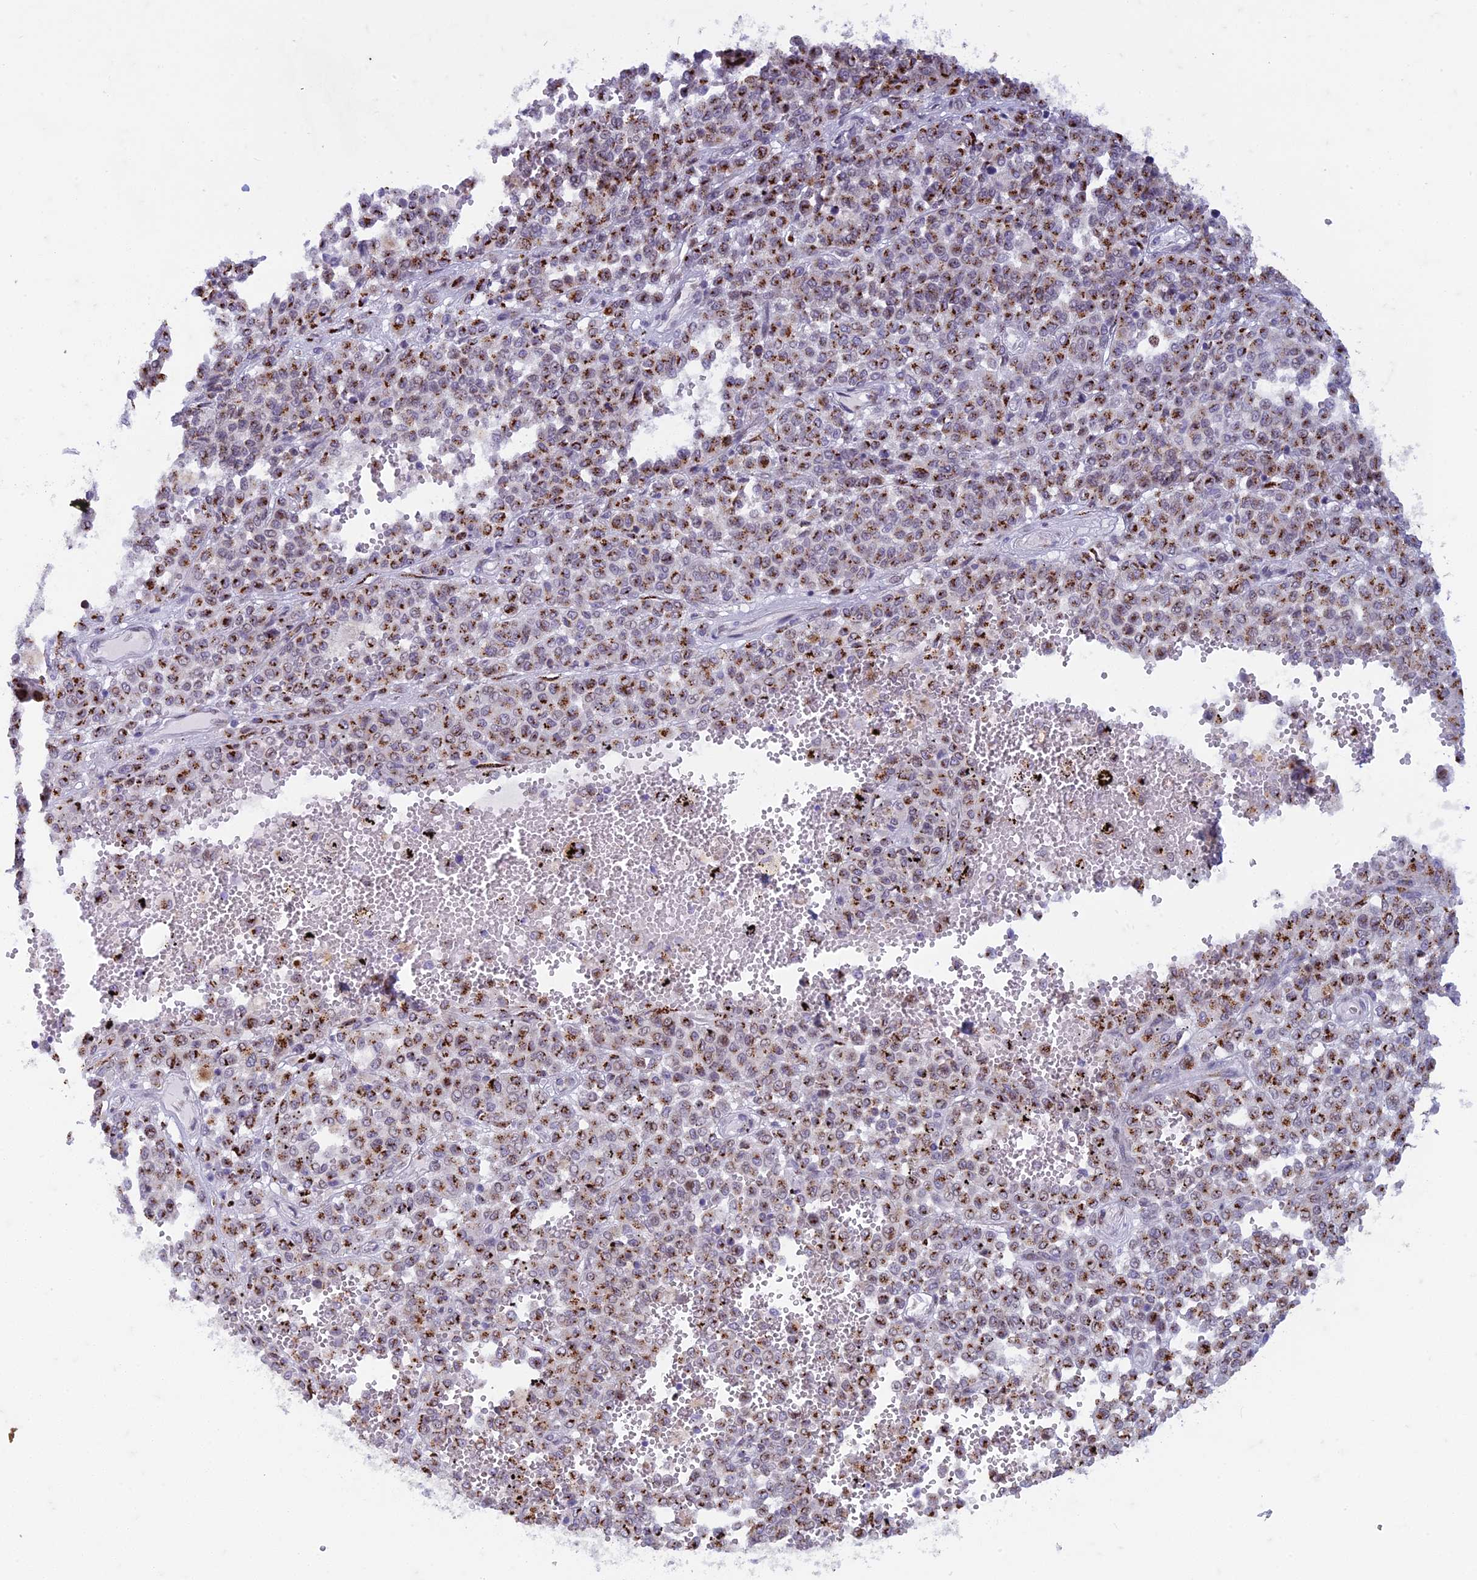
{"staining": {"intensity": "strong", "quantity": ">75%", "location": "cytoplasmic/membranous"}, "tissue": "melanoma", "cell_type": "Tumor cells", "image_type": "cancer", "snomed": [{"axis": "morphology", "description": "Malignant melanoma, Metastatic site"}, {"axis": "topography", "description": "Pancreas"}], "caption": "Tumor cells display high levels of strong cytoplasmic/membranous positivity in approximately >75% of cells in melanoma.", "gene": "FAM3C", "patient": {"sex": "female", "age": 30}}